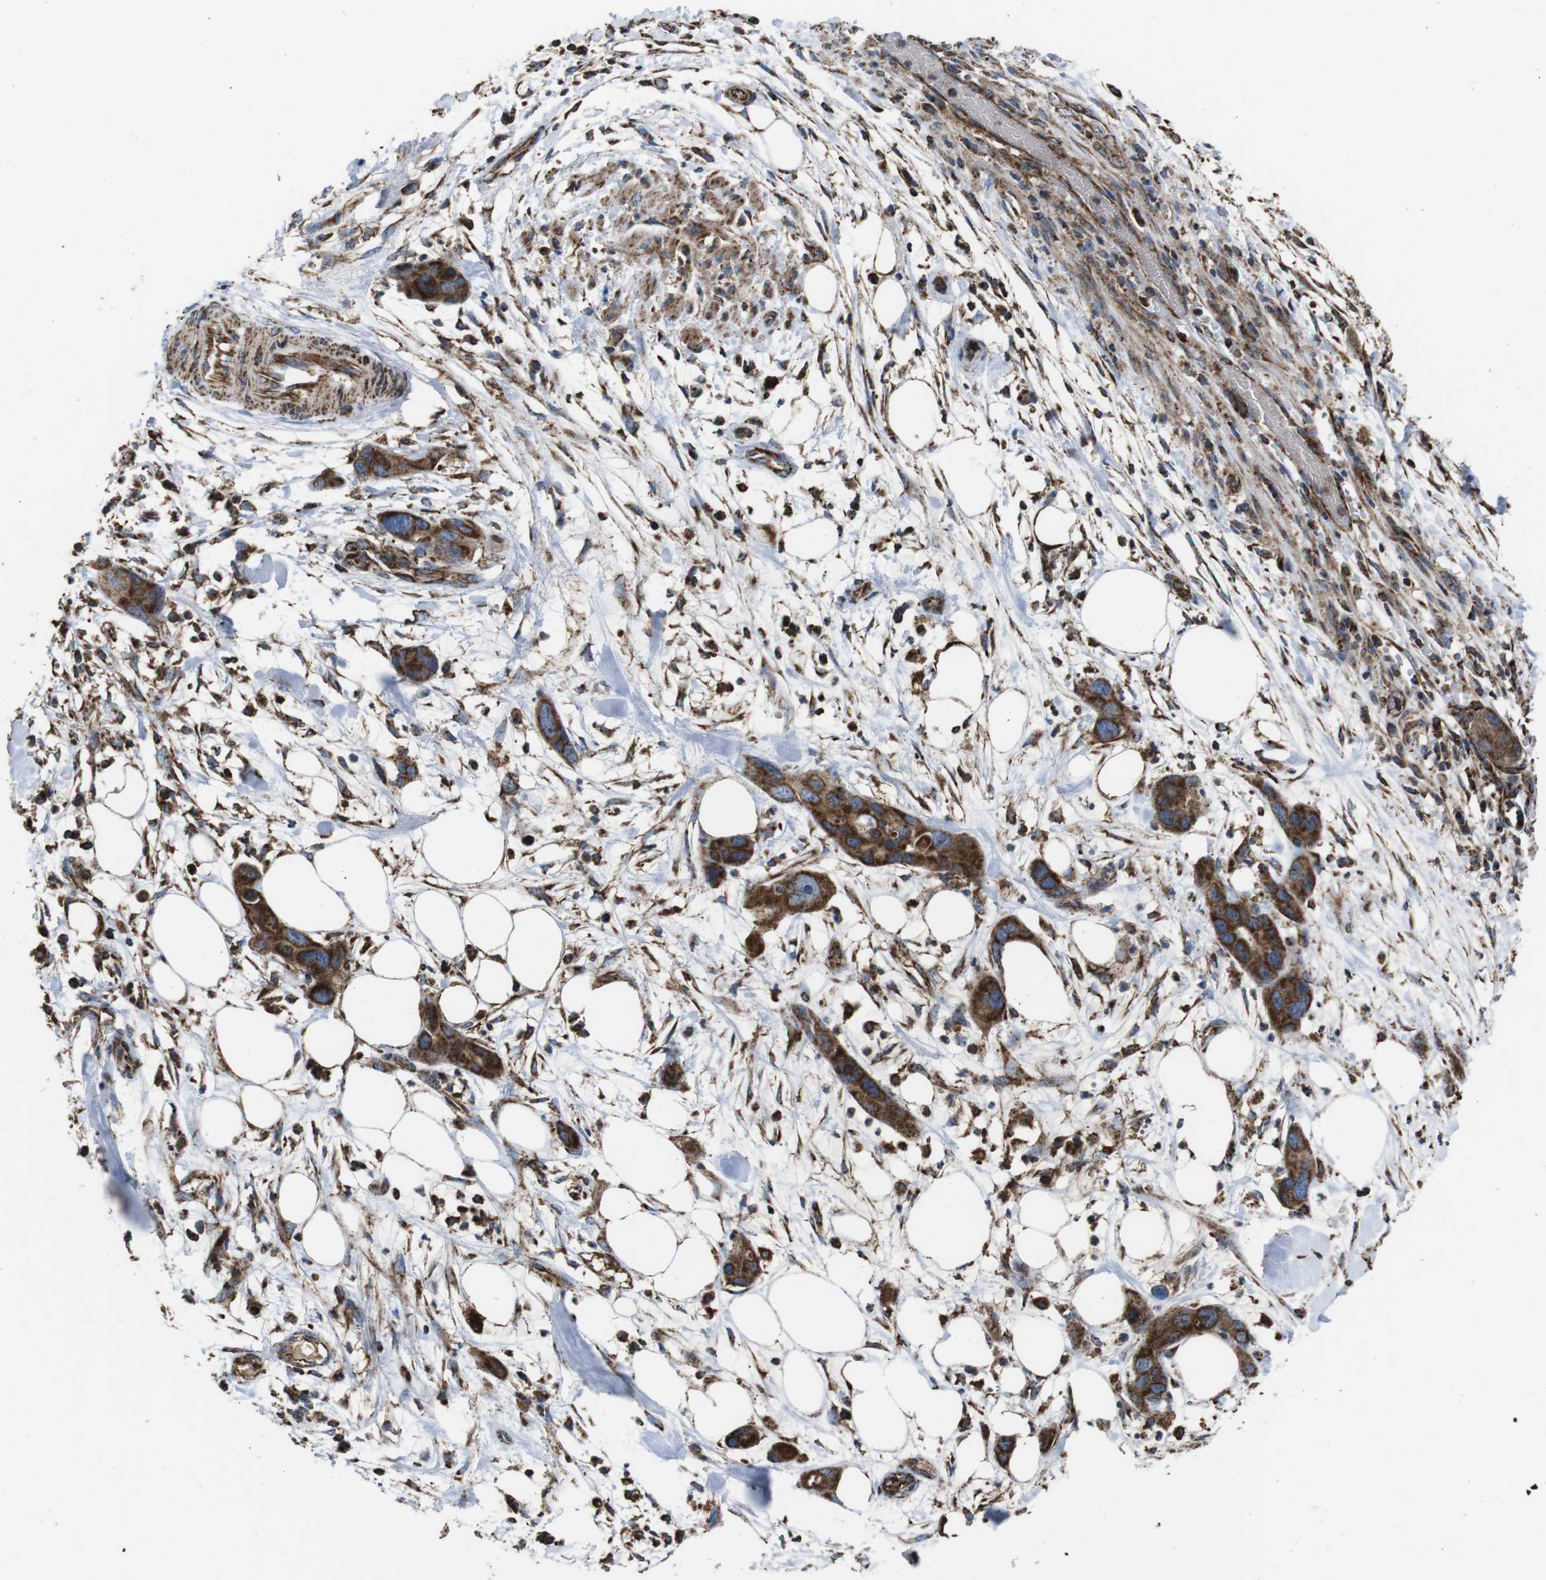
{"staining": {"intensity": "strong", "quantity": ">75%", "location": "cytoplasmic/membranous"}, "tissue": "pancreatic cancer", "cell_type": "Tumor cells", "image_type": "cancer", "snomed": [{"axis": "morphology", "description": "Adenocarcinoma, NOS"}, {"axis": "topography", "description": "Pancreas"}], "caption": "High-magnification brightfield microscopy of pancreatic cancer (adenocarcinoma) stained with DAB (brown) and counterstained with hematoxylin (blue). tumor cells exhibit strong cytoplasmic/membranous staining is appreciated in about>75% of cells.", "gene": "HK1", "patient": {"sex": "female", "age": 71}}